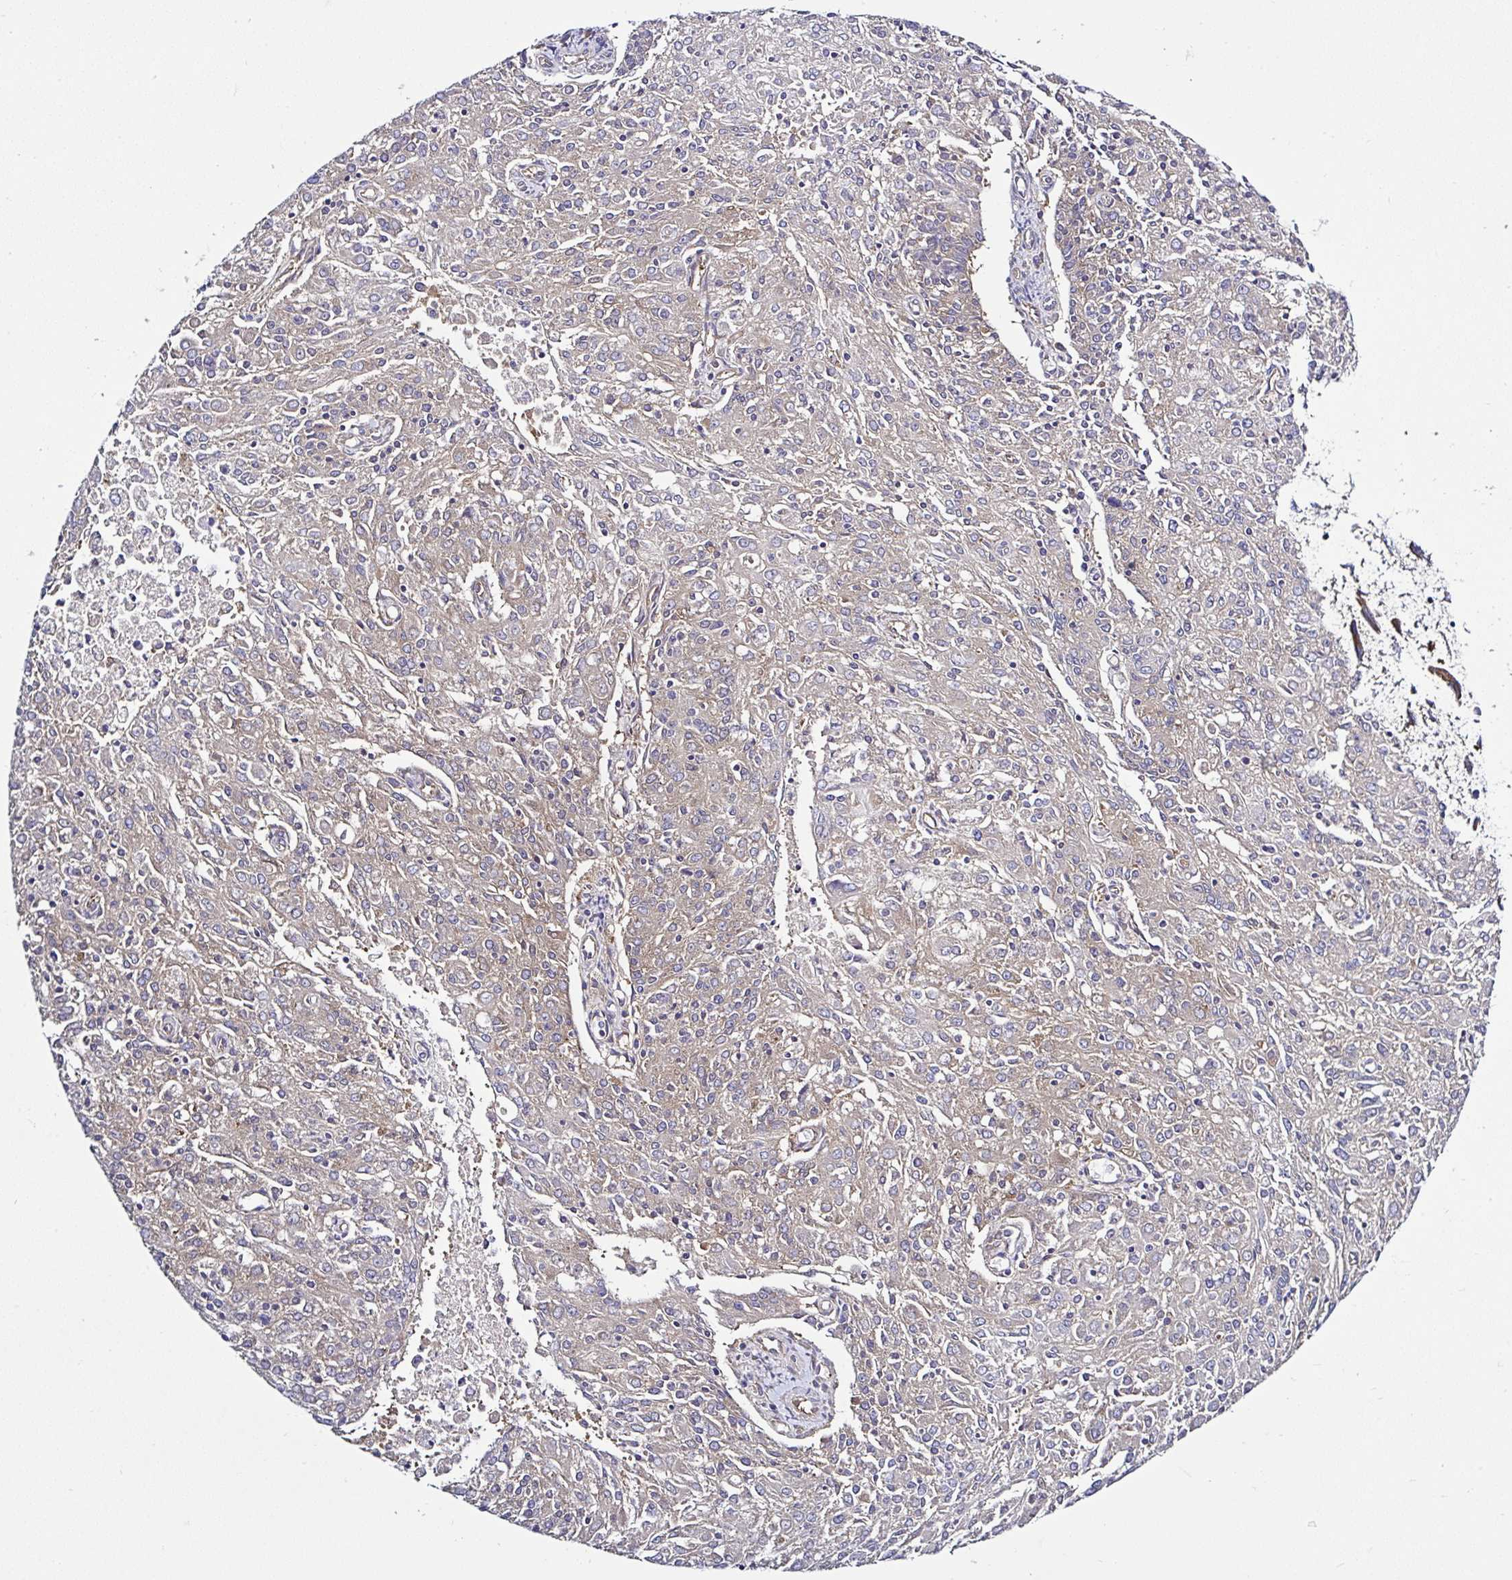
{"staining": {"intensity": "weak", "quantity": "25%-75%", "location": "cytoplasmic/membranous"}, "tissue": "endometrial cancer", "cell_type": "Tumor cells", "image_type": "cancer", "snomed": [{"axis": "morphology", "description": "Adenocarcinoma, NOS"}, {"axis": "topography", "description": "Endometrium"}], "caption": "Adenocarcinoma (endometrial) stained with a protein marker displays weak staining in tumor cells.", "gene": "LARS1", "patient": {"sex": "female", "age": 82}}